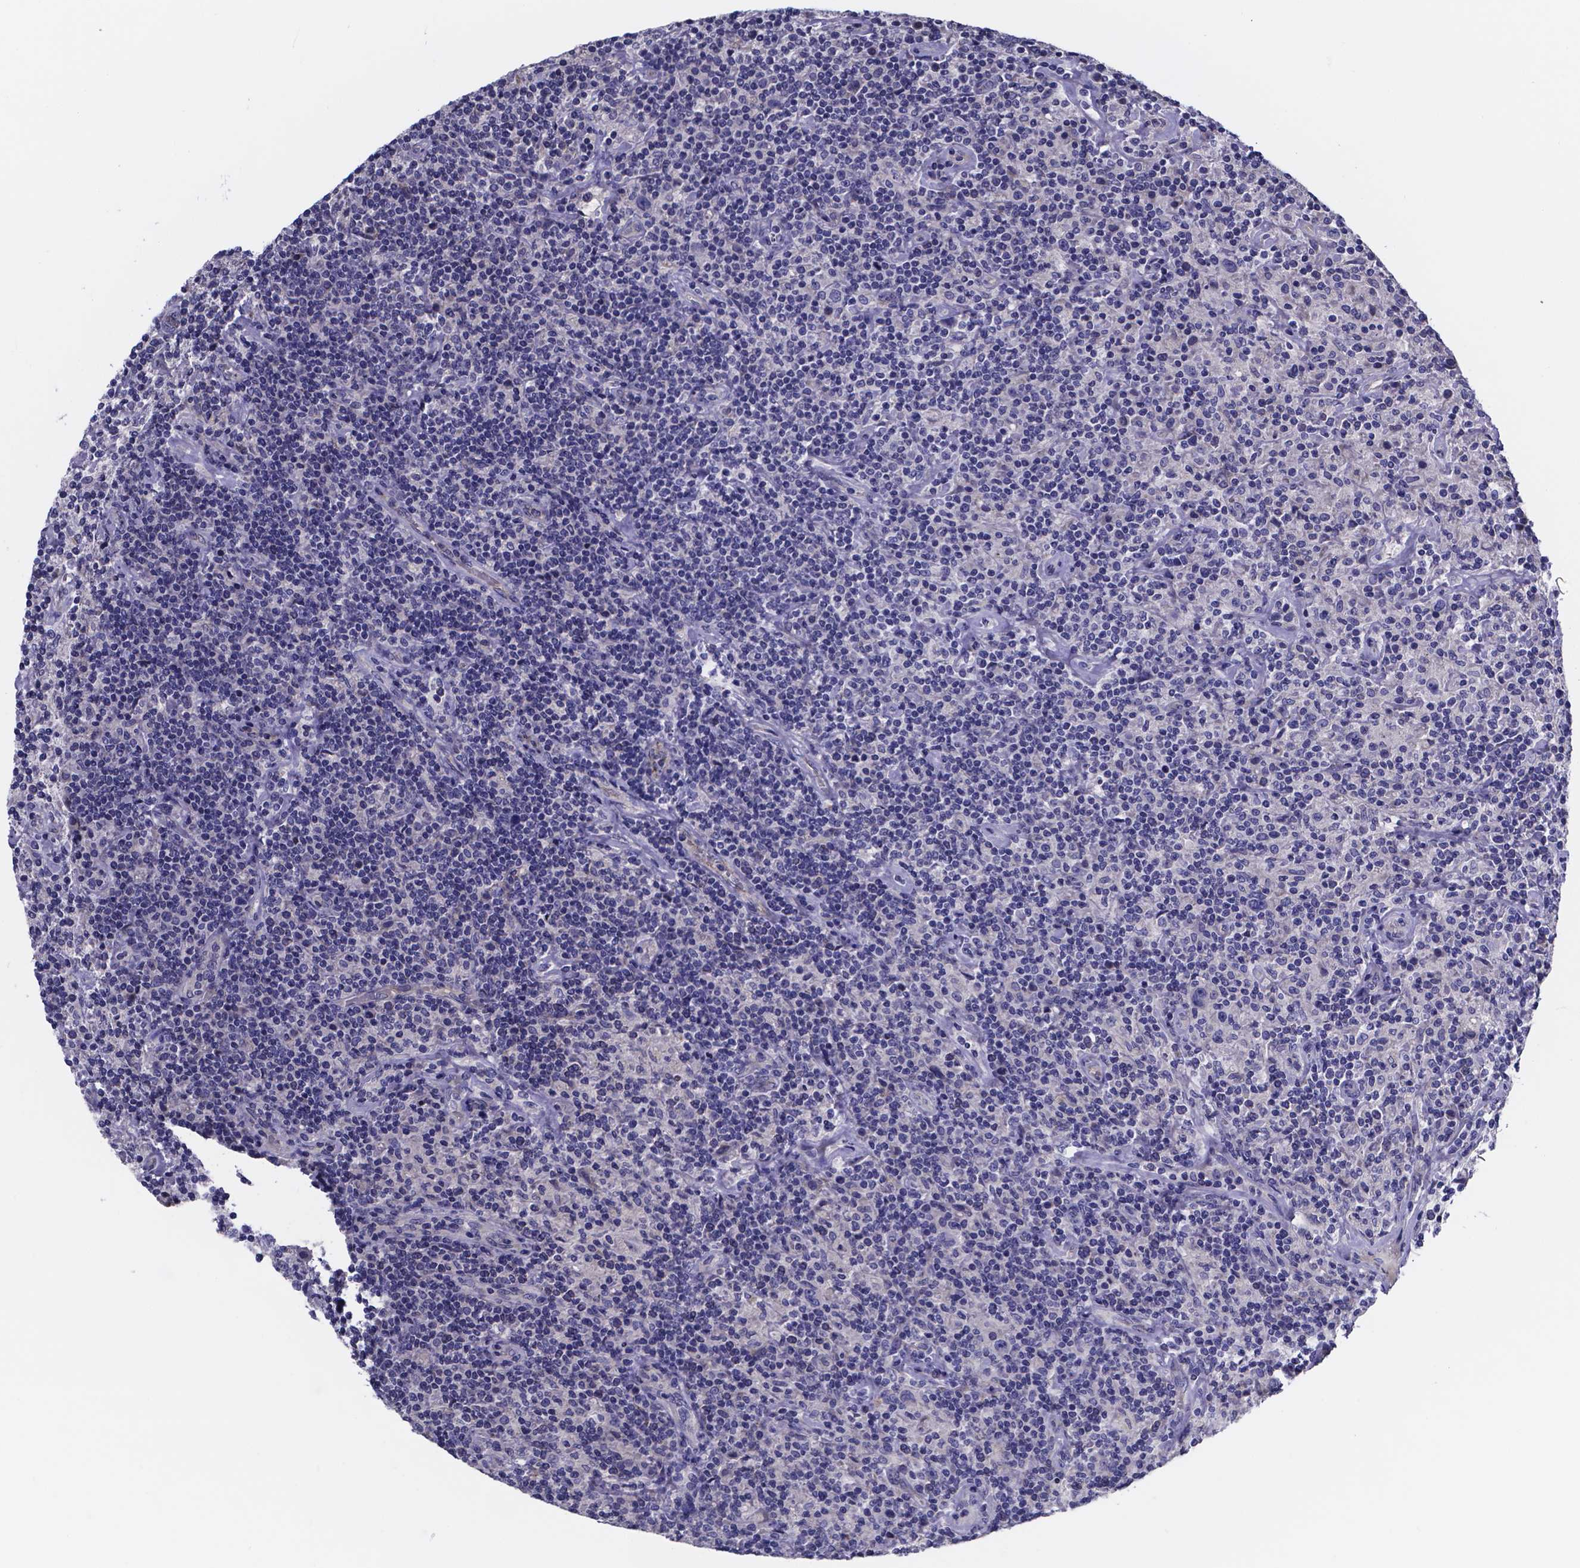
{"staining": {"intensity": "negative", "quantity": "none", "location": "none"}, "tissue": "lymphoma", "cell_type": "Tumor cells", "image_type": "cancer", "snomed": [{"axis": "morphology", "description": "Hodgkin's disease, NOS"}, {"axis": "topography", "description": "Lymph node"}], "caption": "An immunohistochemistry image of lymphoma is shown. There is no staining in tumor cells of lymphoma.", "gene": "SFRP4", "patient": {"sex": "male", "age": 70}}